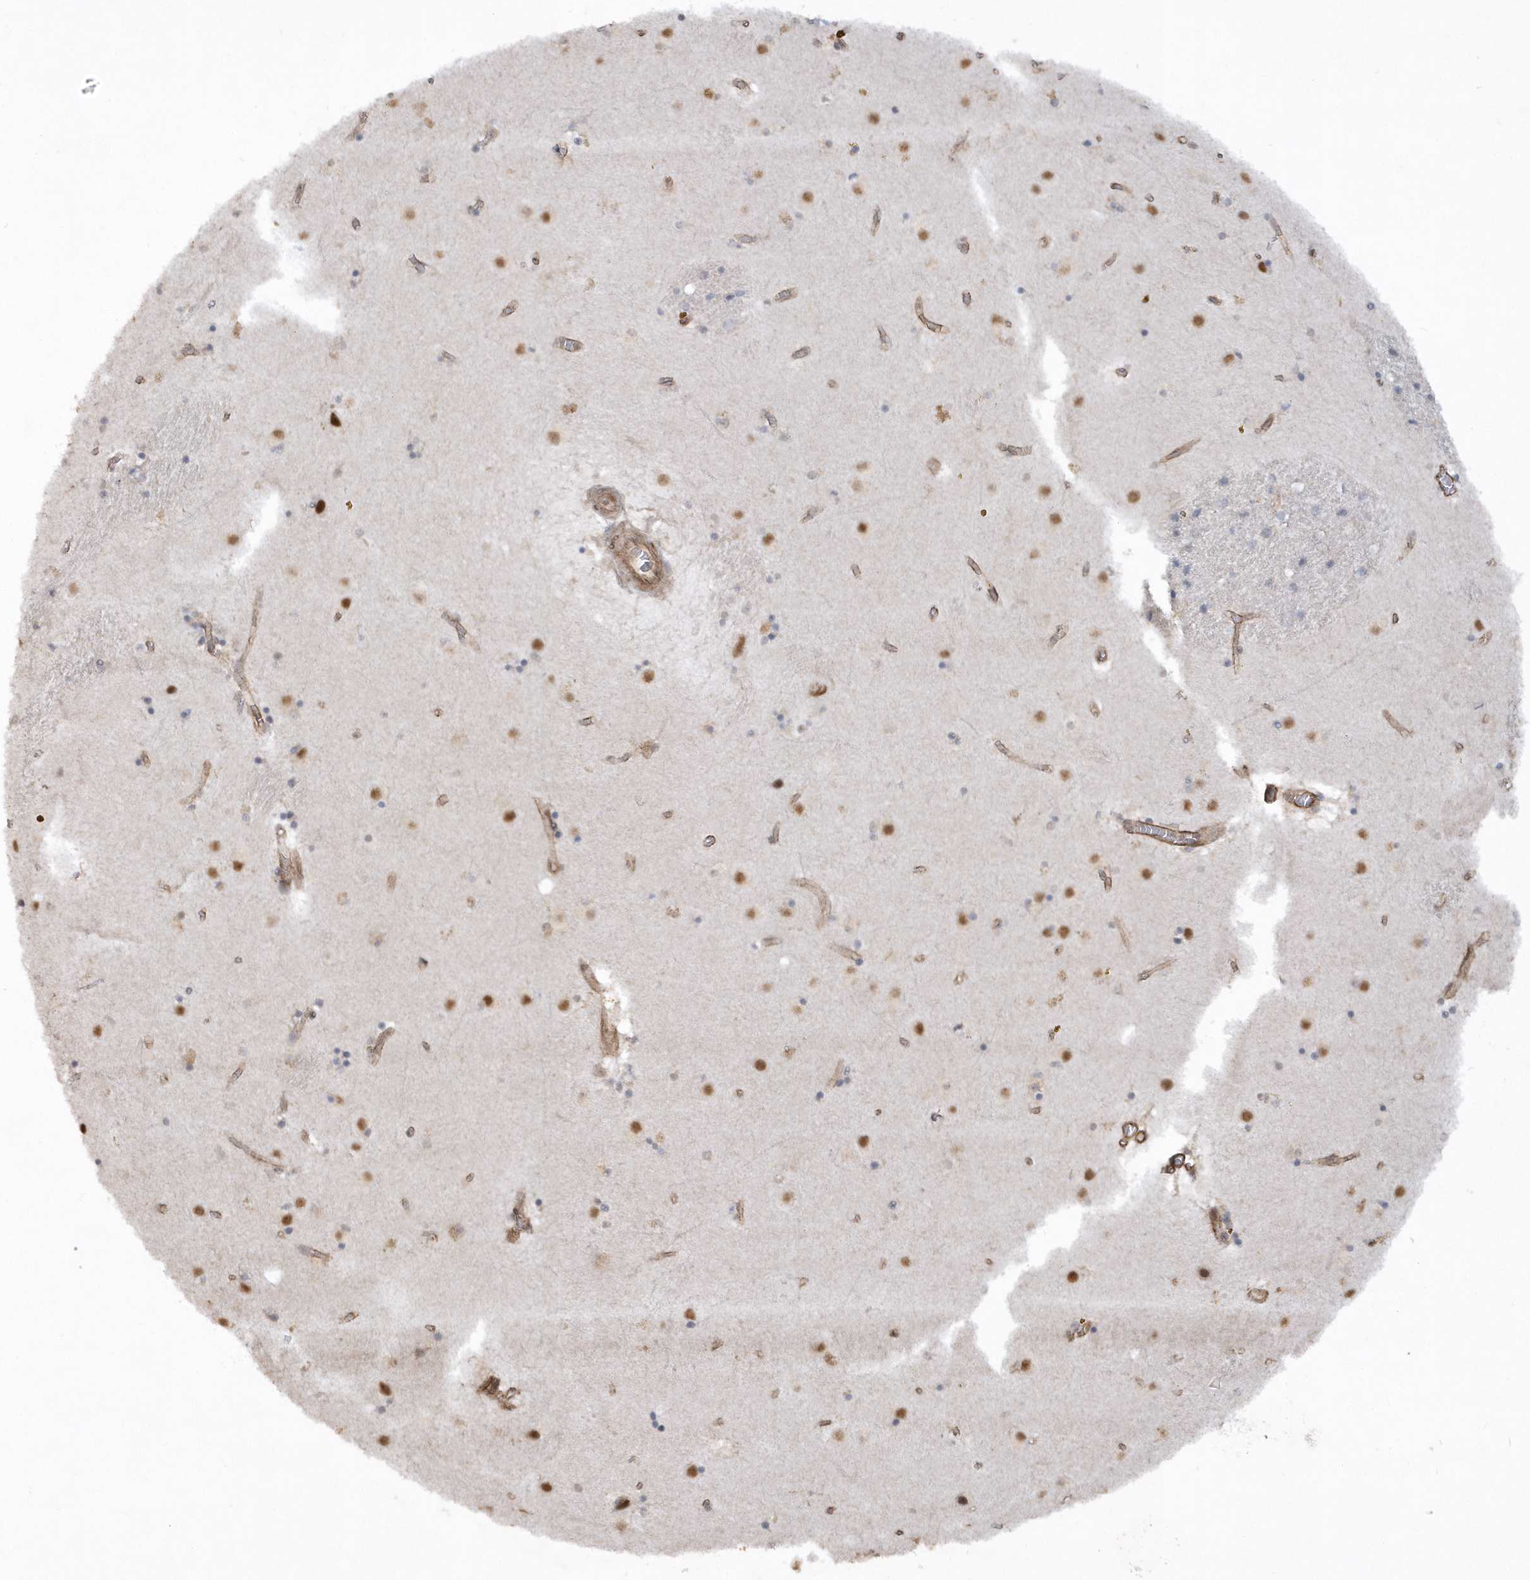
{"staining": {"intensity": "moderate", "quantity": "25%-75%", "location": "nuclear"}, "tissue": "caudate", "cell_type": "Glial cells", "image_type": "normal", "snomed": [{"axis": "morphology", "description": "Normal tissue, NOS"}, {"axis": "topography", "description": "Lateral ventricle wall"}], "caption": "Immunohistochemical staining of benign human caudate shows 25%-75% levels of moderate nuclear protein staining in about 25%-75% of glial cells.", "gene": "RAI14", "patient": {"sex": "male", "age": 70}}